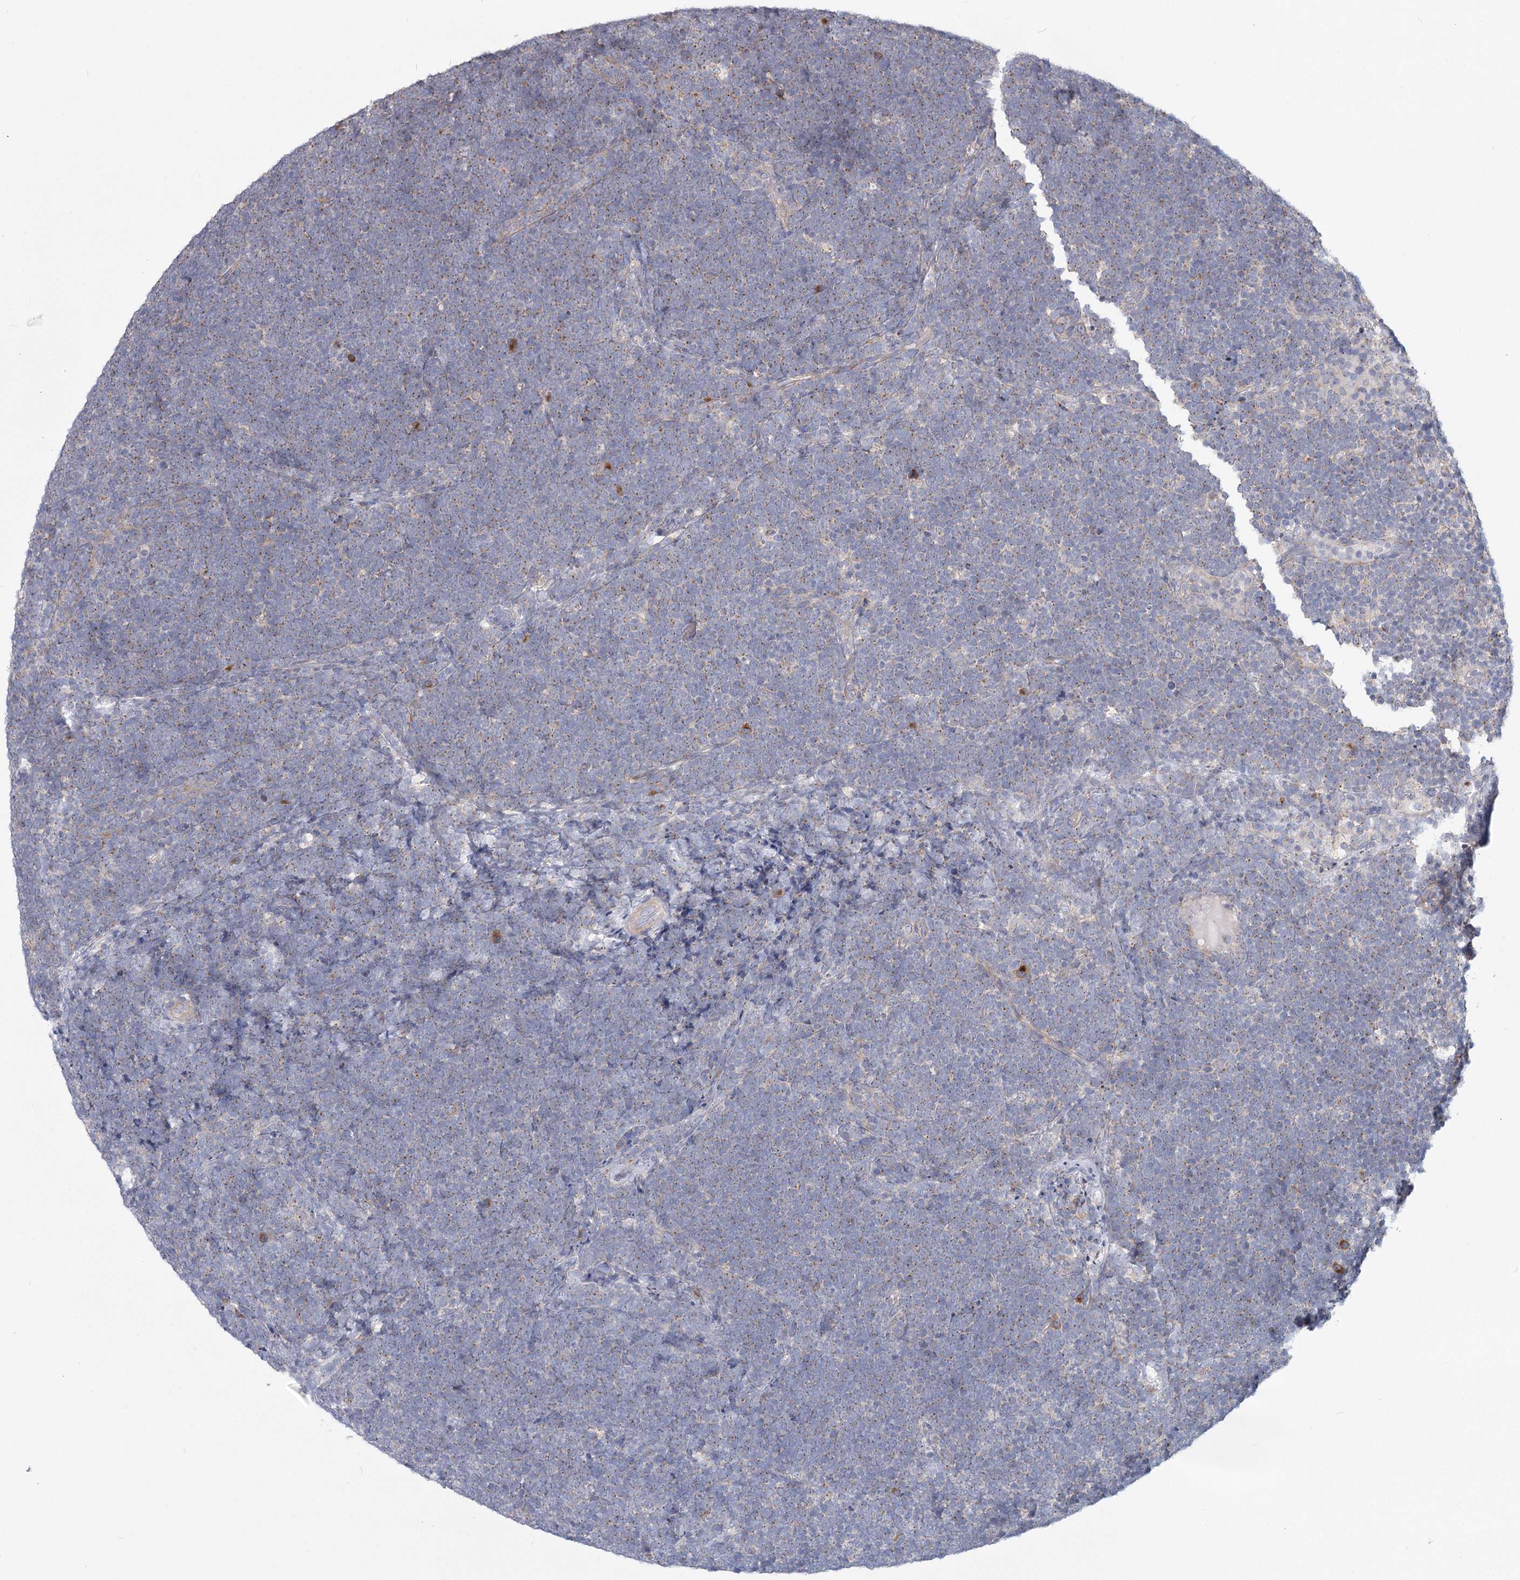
{"staining": {"intensity": "weak", "quantity": ">75%", "location": "cytoplasmic/membranous"}, "tissue": "lymphoma", "cell_type": "Tumor cells", "image_type": "cancer", "snomed": [{"axis": "morphology", "description": "Malignant lymphoma, non-Hodgkin's type, High grade"}, {"axis": "topography", "description": "Lymph node"}], "caption": "About >75% of tumor cells in human lymphoma show weak cytoplasmic/membranous protein expression as visualized by brown immunohistochemical staining.", "gene": "CNTLN", "patient": {"sex": "male", "age": 13}}